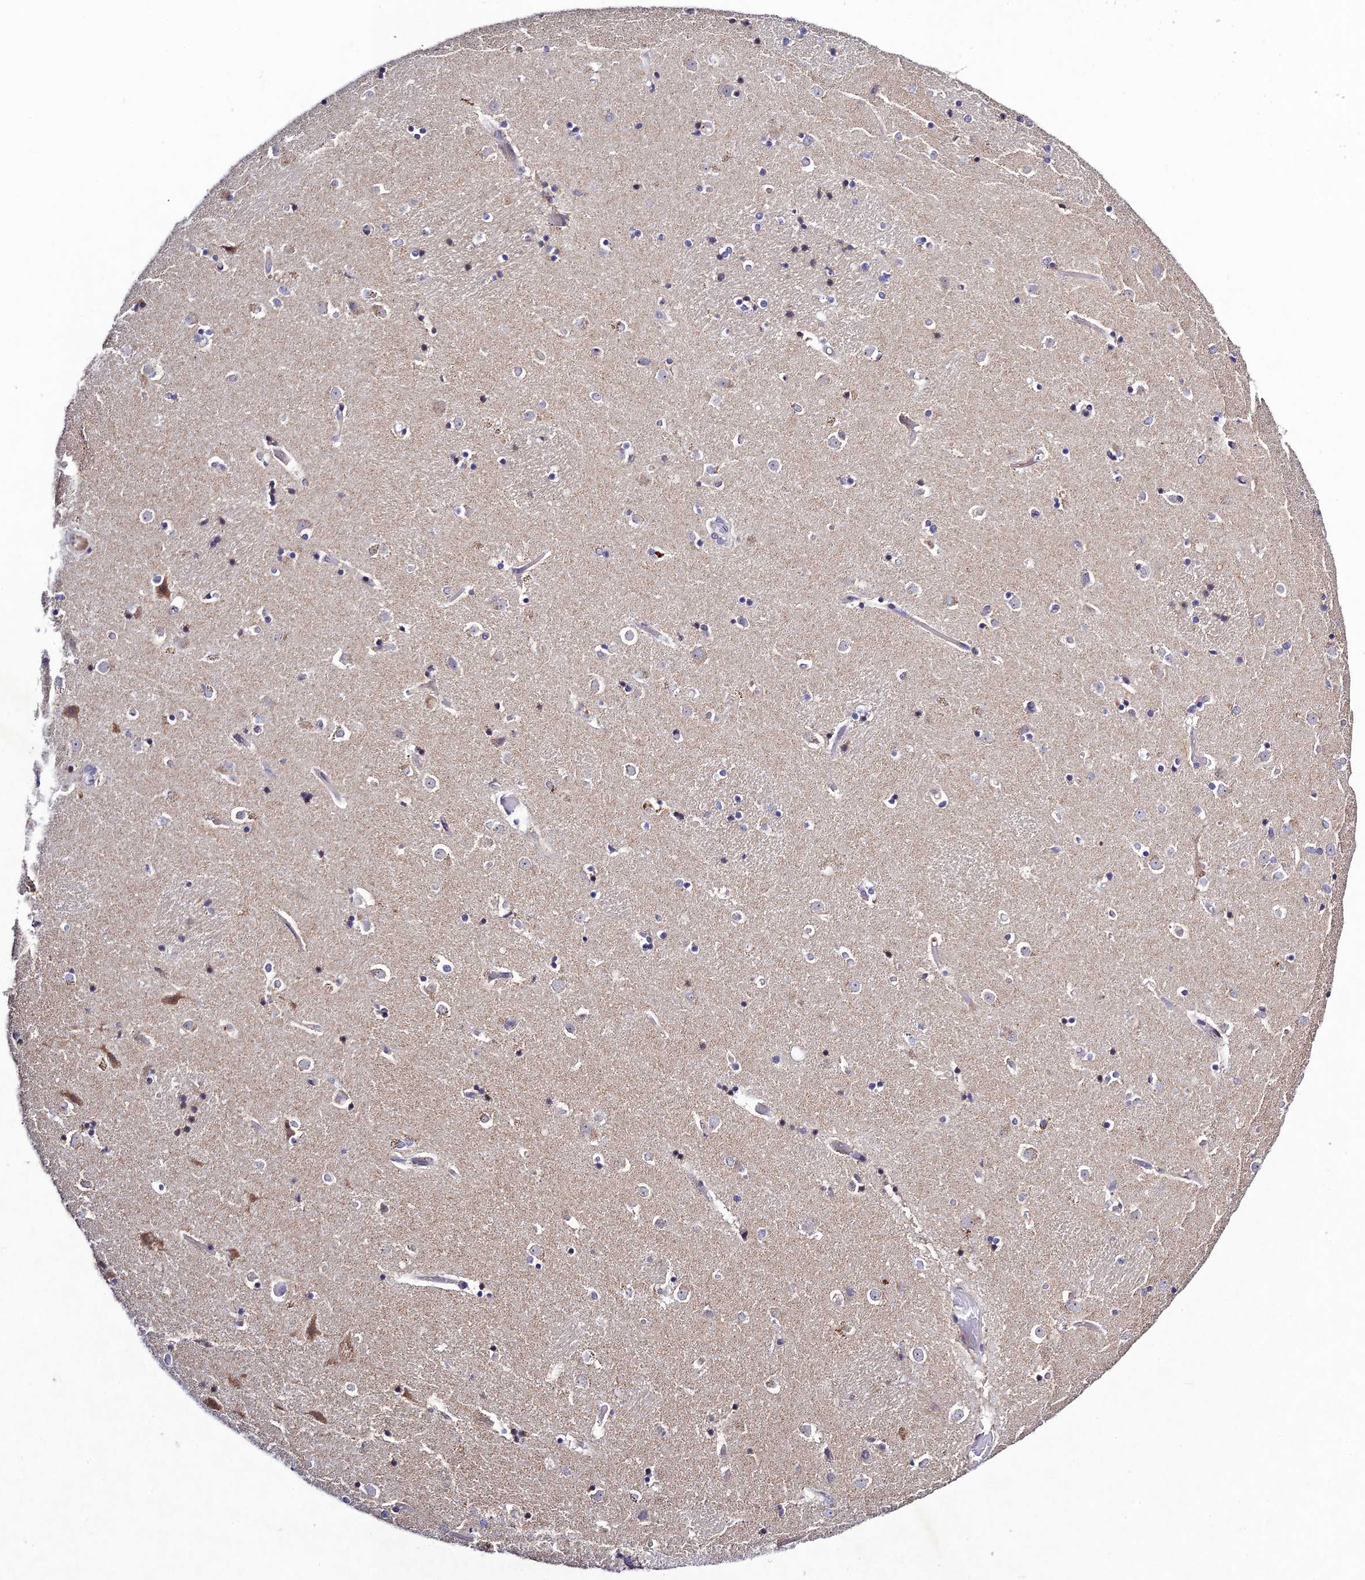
{"staining": {"intensity": "negative", "quantity": "none", "location": "none"}, "tissue": "caudate", "cell_type": "Glial cells", "image_type": "normal", "snomed": [{"axis": "morphology", "description": "Normal tissue, NOS"}, {"axis": "topography", "description": "Lateral ventricle wall"}], "caption": "Glial cells are negative for brown protein staining in unremarkable caudate.", "gene": "CHST5", "patient": {"sex": "female", "age": 52}}